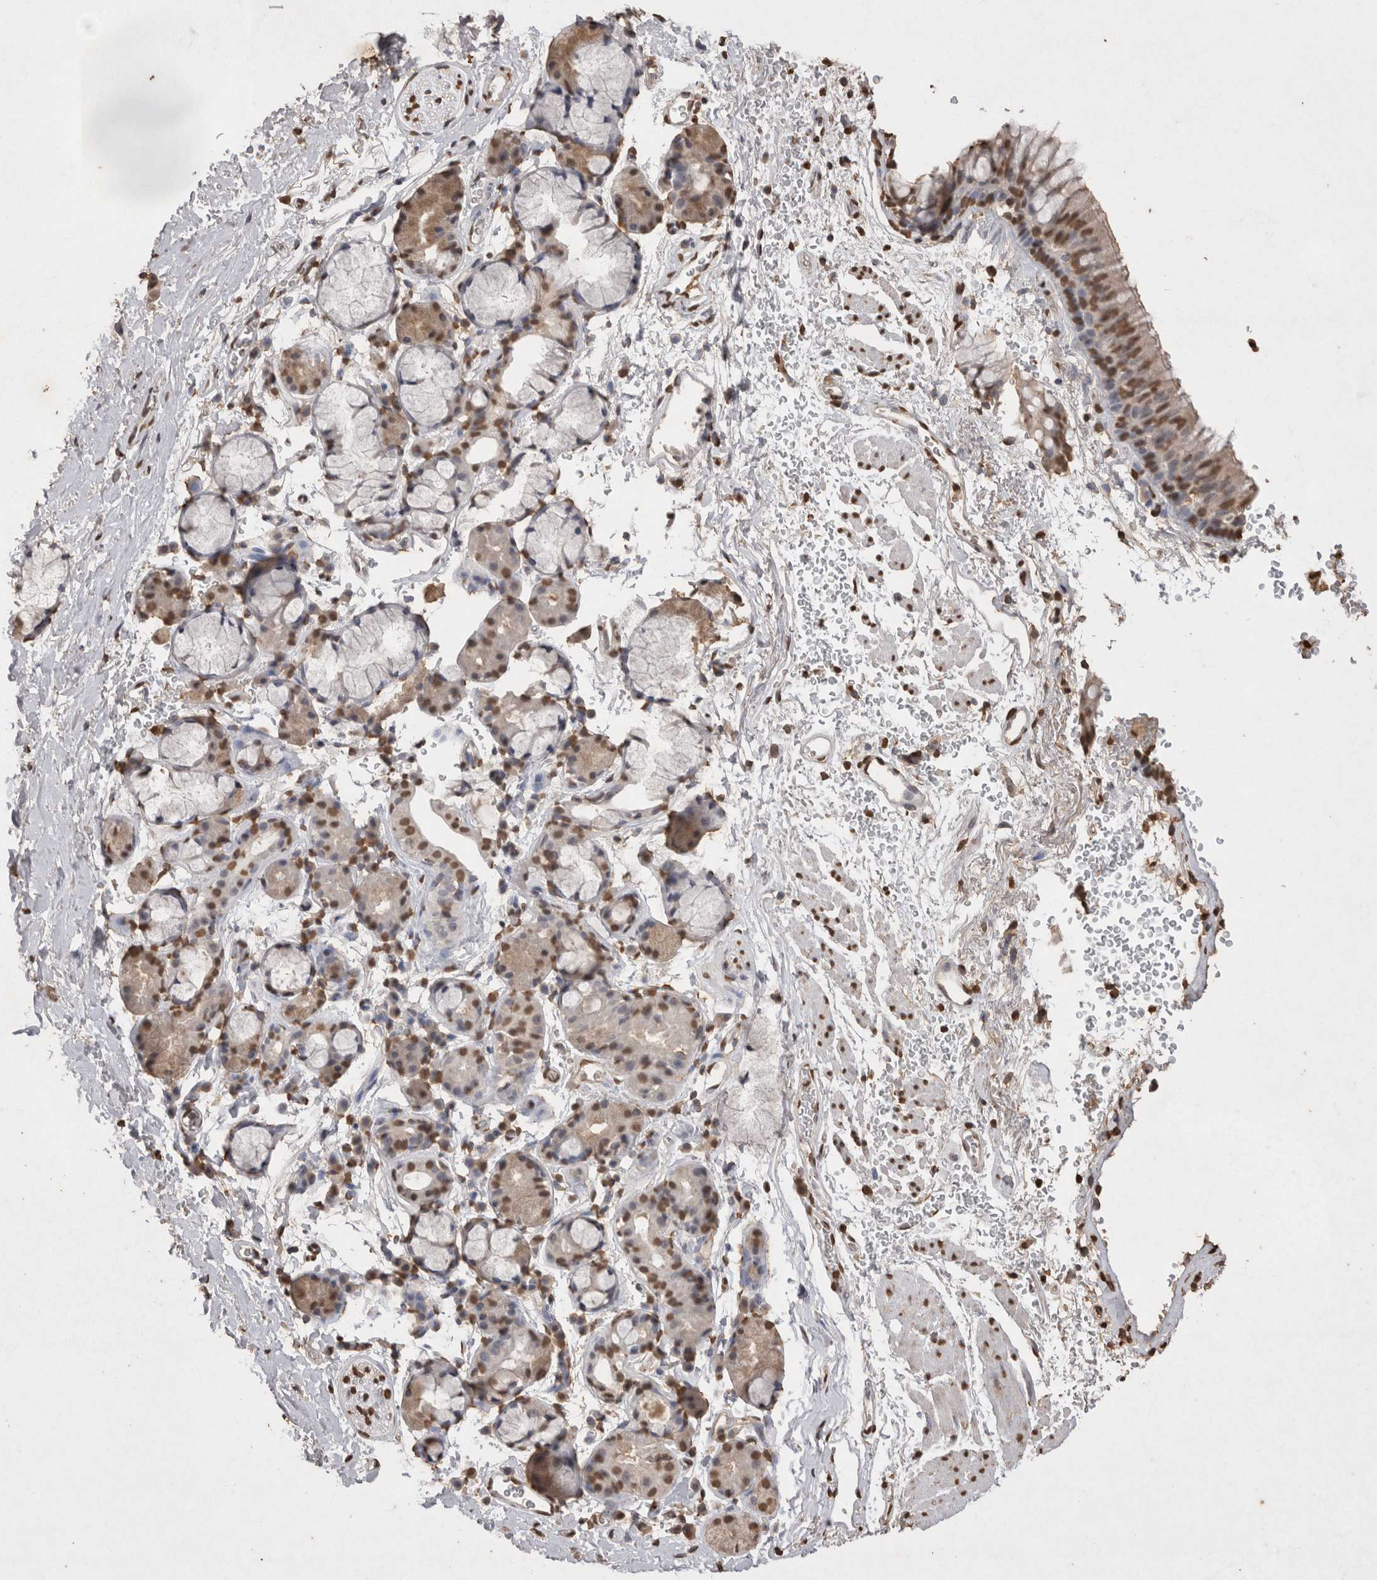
{"staining": {"intensity": "moderate", "quantity": "25%-75%", "location": "nuclear"}, "tissue": "bronchus", "cell_type": "Respiratory epithelial cells", "image_type": "normal", "snomed": [{"axis": "morphology", "description": "Normal tissue, NOS"}, {"axis": "topography", "description": "Cartilage tissue"}, {"axis": "topography", "description": "Bronchus"}], "caption": "A histopathology image of bronchus stained for a protein exhibits moderate nuclear brown staining in respiratory epithelial cells.", "gene": "POU5F1", "patient": {"sex": "female", "age": 53}}